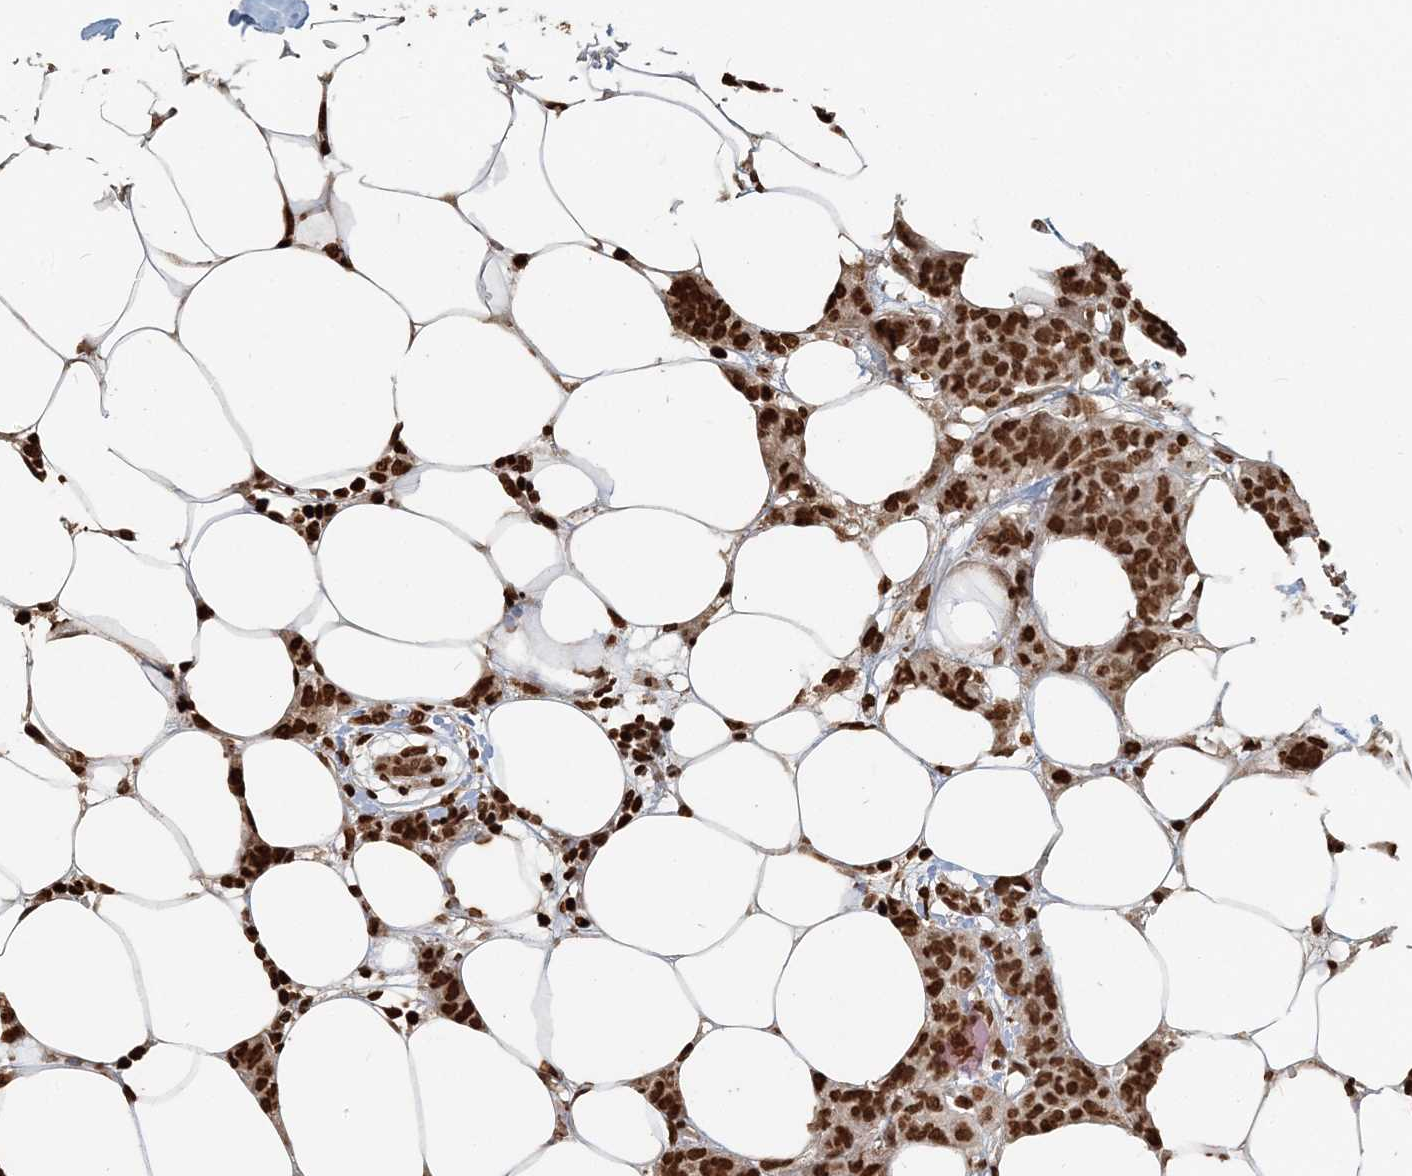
{"staining": {"intensity": "strong", "quantity": ">75%", "location": "nuclear"}, "tissue": "breast cancer", "cell_type": "Tumor cells", "image_type": "cancer", "snomed": [{"axis": "morphology", "description": "Normal tissue, NOS"}, {"axis": "morphology", "description": "Duct carcinoma"}, {"axis": "topography", "description": "Breast"}], "caption": "About >75% of tumor cells in human breast cancer display strong nuclear protein expression as visualized by brown immunohistochemical staining.", "gene": "H3-3B", "patient": {"sex": "female", "age": 40}}